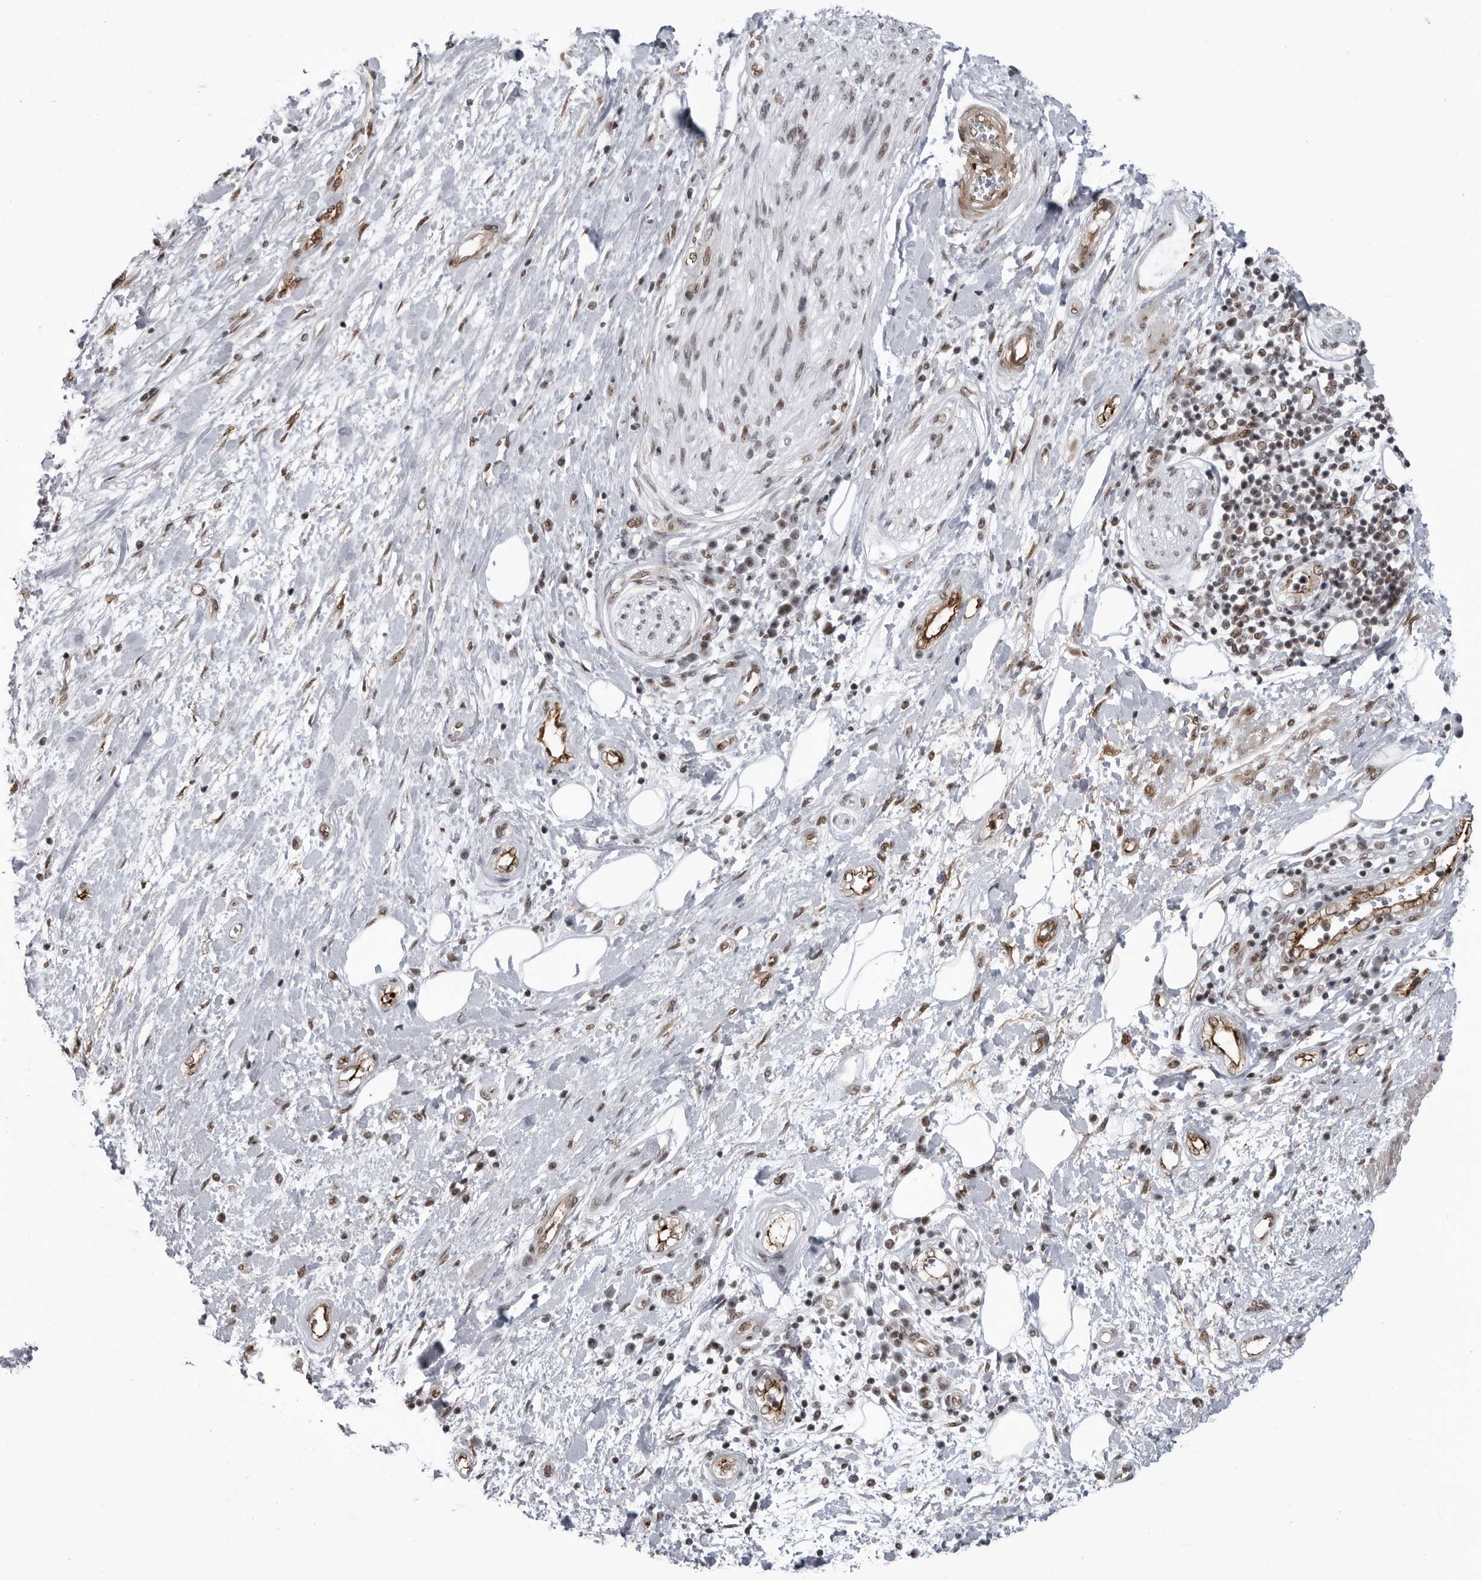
{"staining": {"intensity": "moderate", "quantity": ">75%", "location": "nuclear"}, "tissue": "pancreatic cancer", "cell_type": "Tumor cells", "image_type": "cancer", "snomed": [{"axis": "morphology", "description": "Adenocarcinoma, NOS"}, {"axis": "topography", "description": "Pancreas"}], "caption": "Pancreatic cancer (adenocarcinoma) stained with DAB (3,3'-diaminobenzidine) immunohistochemistry reveals medium levels of moderate nuclear positivity in about >75% of tumor cells. Nuclei are stained in blue.", "gene": "RNF26", "patient": {"sex": "female", "age": 73}}